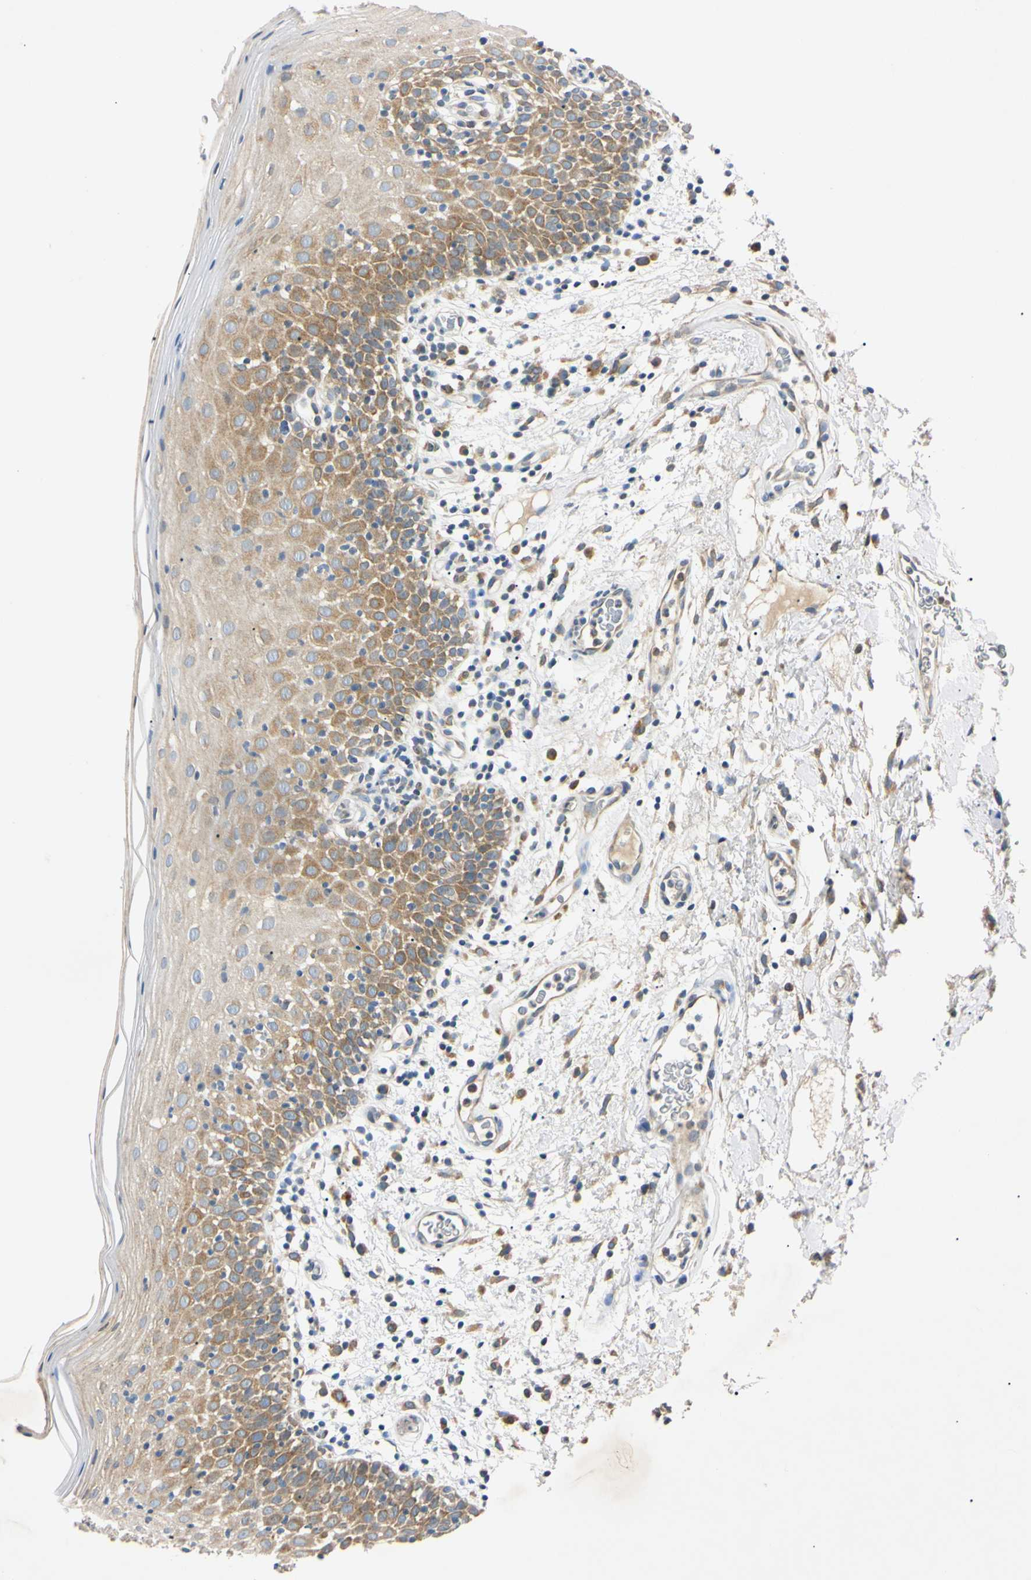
{"staining": {"intensity": "moderate", "quantity": ">75%", "location": "cytoplasmic/membranous"}, "tissue": "oral mucosa", "cell_type": "Squamous epithelial cells", "image_type": "normal", "snomed": [{"axis": "morphology", "description": "Normal tissue, NOS"}, {"axis": "morphology", "description": "Squamous cell carcinoma, NOS"}, {"axis": "topography", "description": "Skeletal muscle"}, {"axis": "topography", "description": "Oral tissue"}], "caption": "Protein staining of unremarkable oral mucosa shows moderate cytoplasmic/membranous staining in about >75% of squamous epithelial cells. (brown staining indicates protein expression, while blue staining denotes nuclei).", "gene": "DNAJB12", "patient": {"sex": "male", "age": 71}}